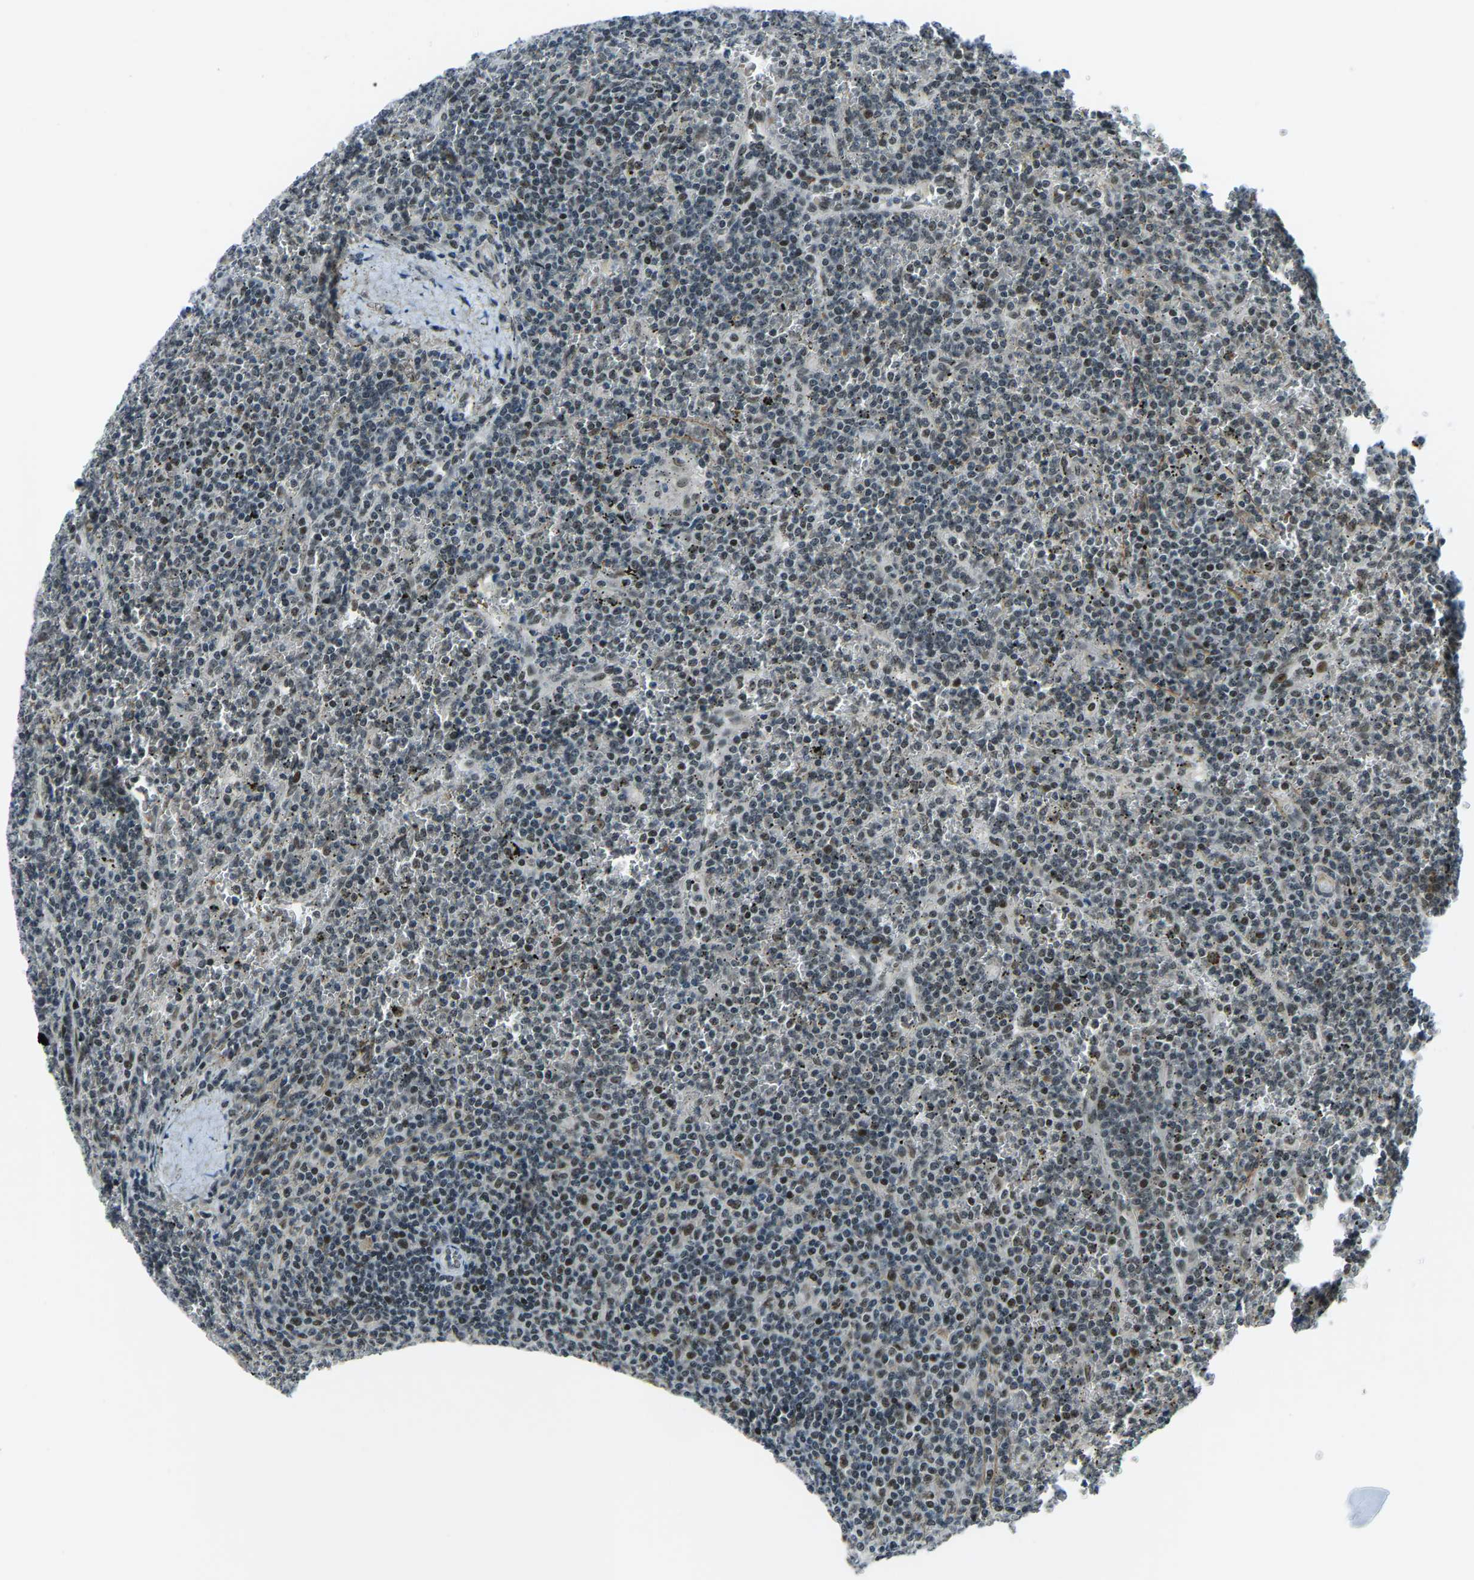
{"staining": {"intensity": "moderate", "quantity": "<25%", "location": "nuclear"}, "tissue": "lymphoma", "cell_type": "Tumor cells", "image_type": "cancer", "snomed": [{"axis": "morphology", "description": "Malignant lymphoma, non-Hodgkin's type, Low grade"}, {"axis": "topography", "description": "Spleen"}], "caption": "Moderate nuclear staining is seen in about <25% of tumor cells in lymphoma. The protein is stained brown, and the nuclei are stained in blue (DAB (3,3'-diaminobenzidine) IHC with brightfield microscopy, high magnification).", "gene": "PRCC", "patient": {"sex": "female", "age": 19}}